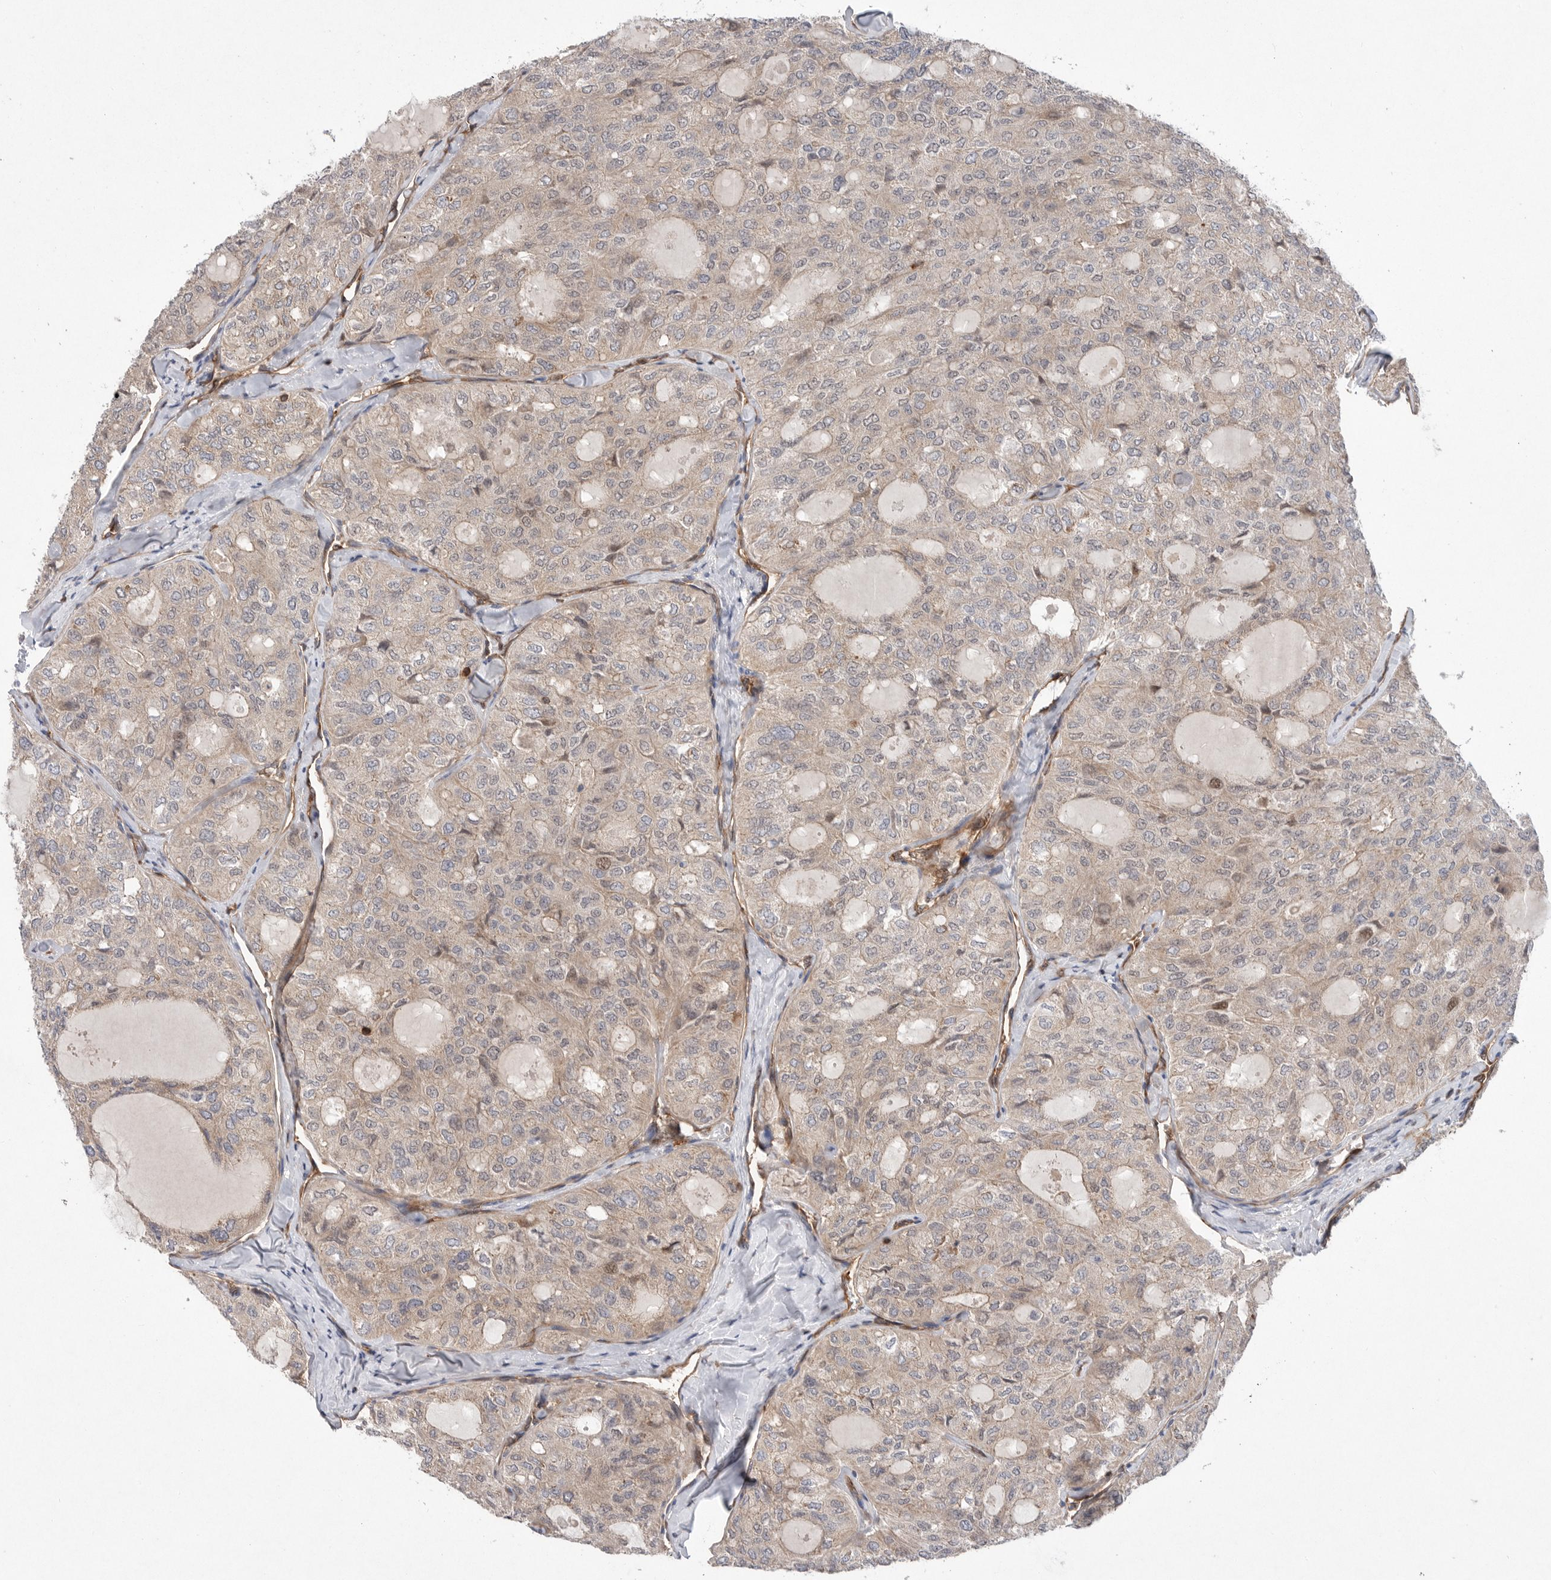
{"staining": {"intensity": "weak", "quantity": ">75%", "location": "cytoplasmic/membranous"}, "tissue": "thyroid cancer", "cell_type": "Tumor cells", "image_type": "cancer", "snomed": [{"axis": "morphology", "description": "Follicular adenoma carcinoma, NOS"}, {"axis": "topography", "description": "Thyroid gland"}], "caption": "Human follicular adenoma carcinoma (thyroid) stained with a brown dye reveals weak cytoplasmic/membranous positive staining in approximately >75% of tumor cells.", "gene": "PRKCH", "patient": {"sex": "male", "age": 75}}